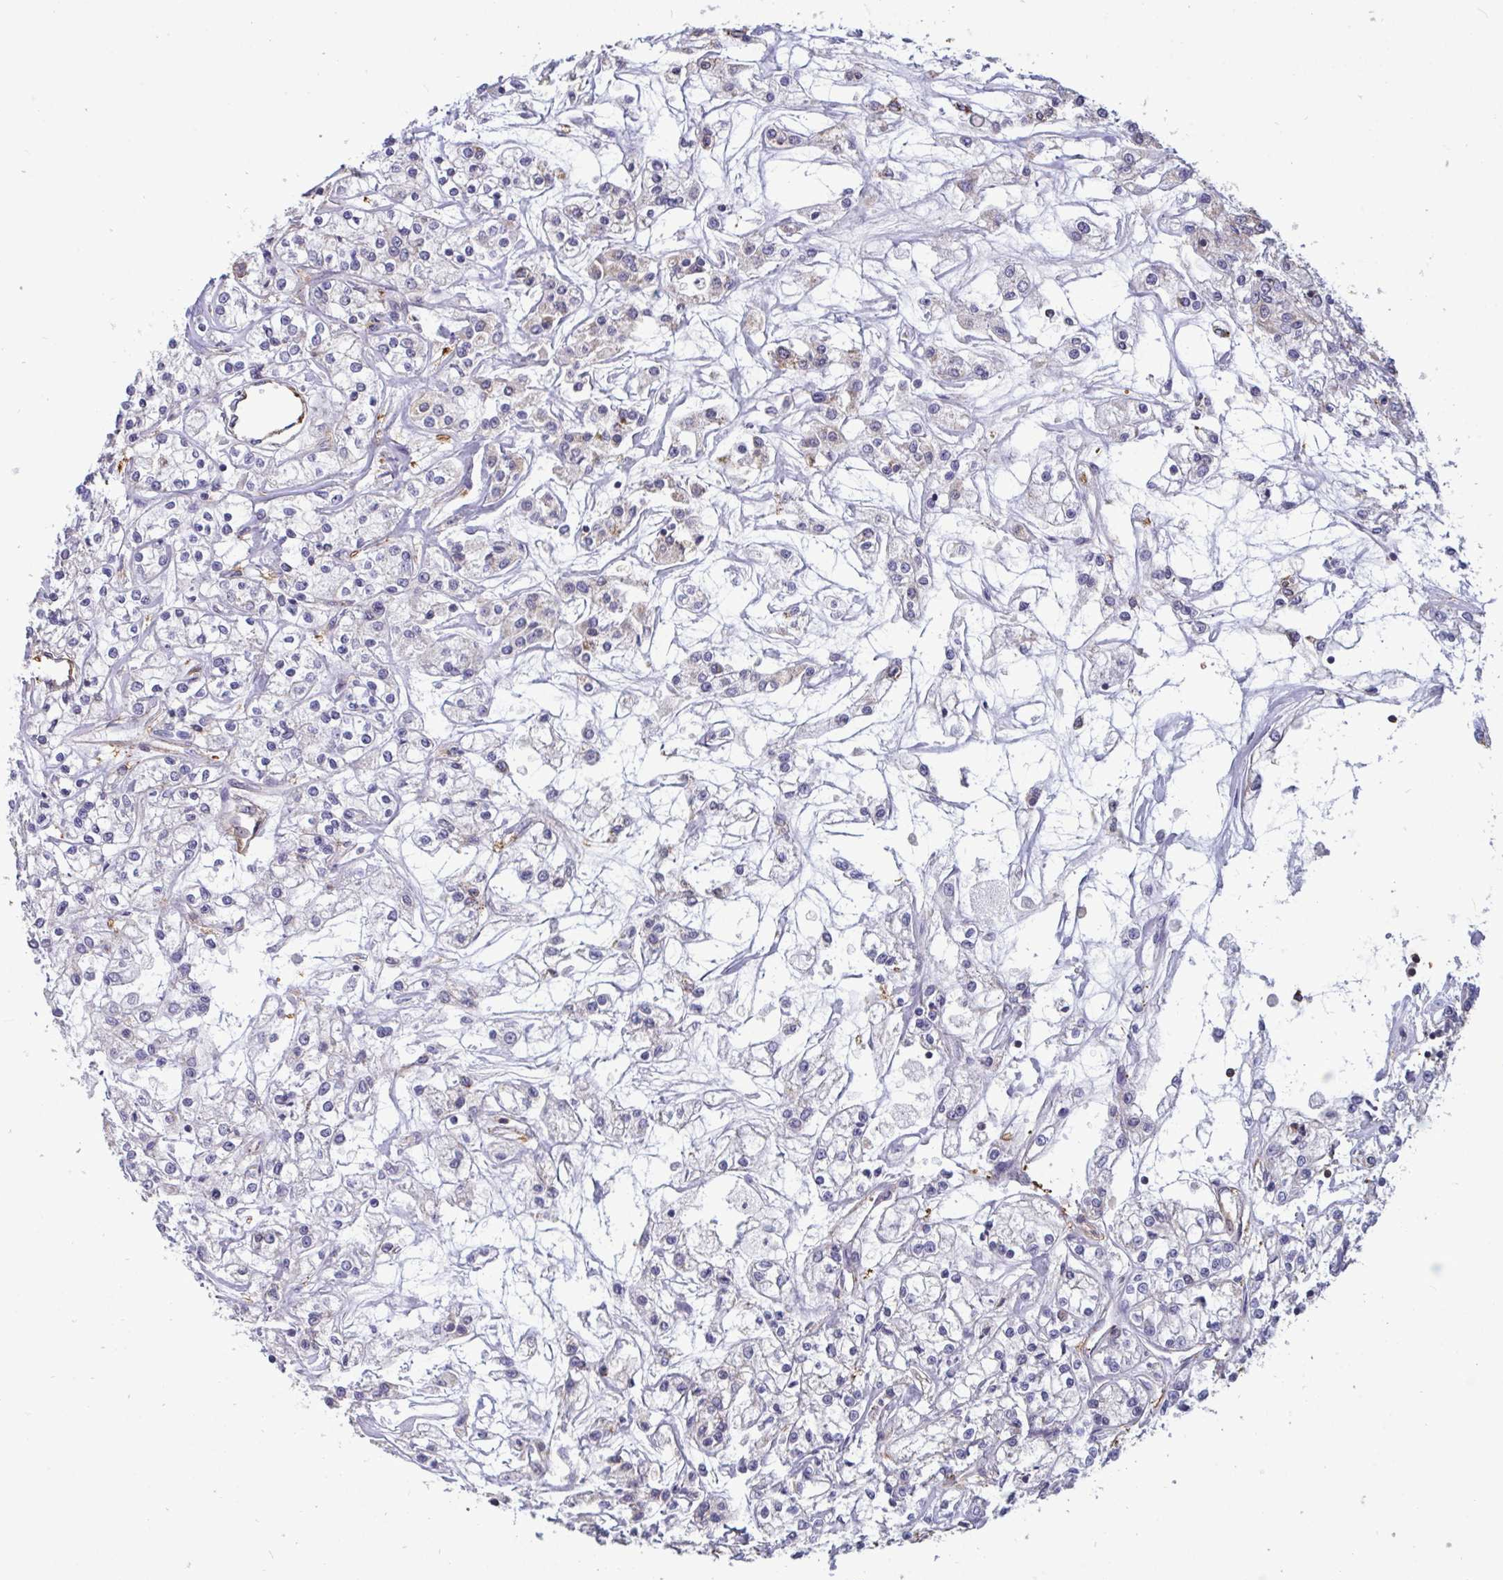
{"staining": {"intensity": "negative", "quantity": "none", "location": "none"}, "tissue": "renal cancer", "cell_type": "Tumor cells", "image_type": "cancer", "snomed": [{"axis": "morphology", "description": "Adenocarcinoma, NOS"}, {"axis": "topography", "description": "Kidney"}], "caption": "The photomicrograph reveals no staining of tumor cells in renal cancer (adenocarcinoma).", "gene": "ISCU", "patient": {"sex": "female", "age": 59}}